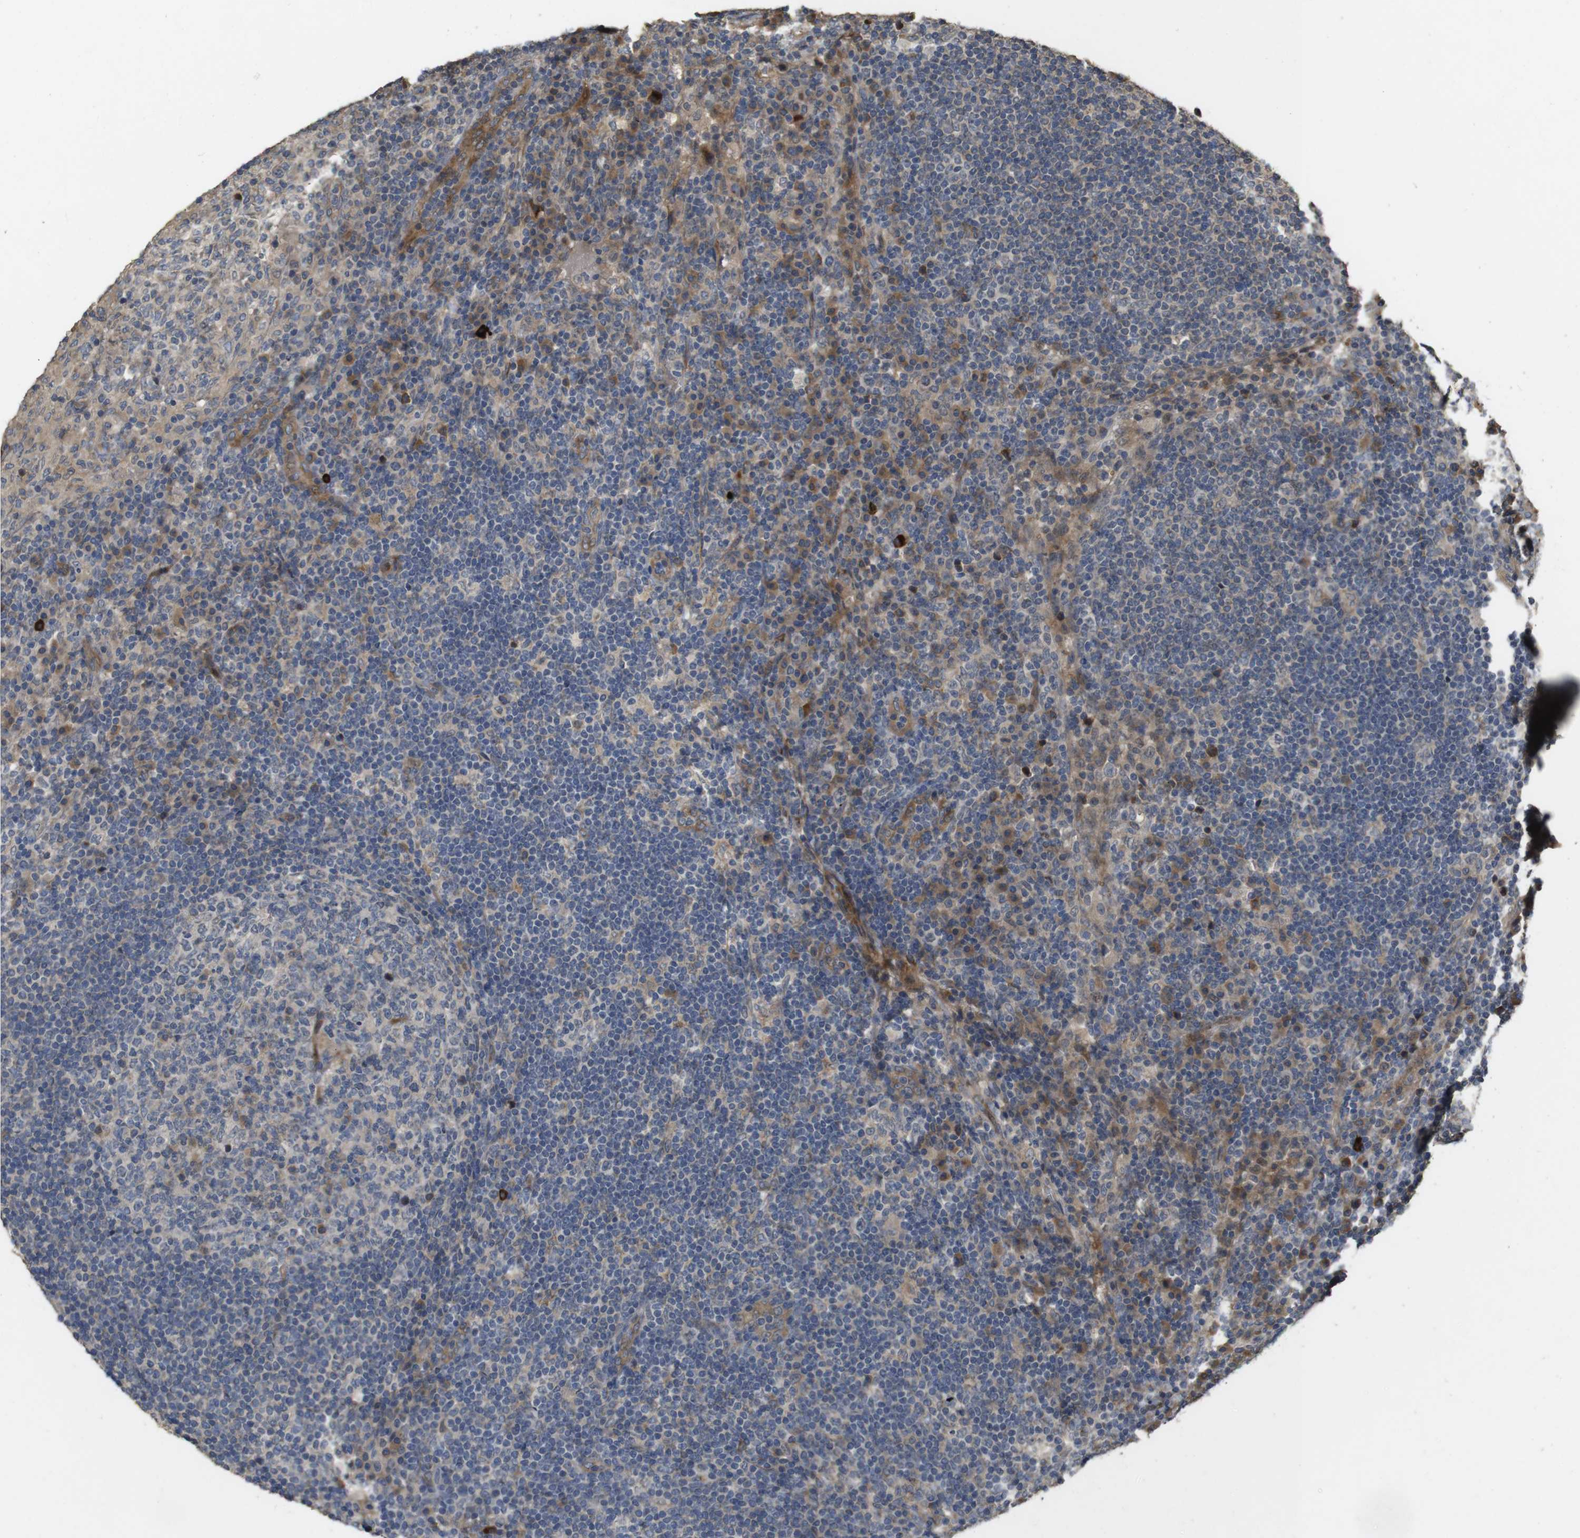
{"staining": {"intensity": "weak", "quantity": "<25%", "location": "cytoplasmic/membranous"}, "tissue": "lymph node", "cell_type": "Germinal center cells", "image_type": "normal", "snomed": [{"axis": "morphology", "description": "Normal tissue, NOS"}, {"axis": "topography", "description": "Lymph node"}], "caption": "Lymph node stained for a protein using IHC shows no expression germinal center cells.", "gene": "PCDHB10", "patient": {"sex": "female", "age": 53}}